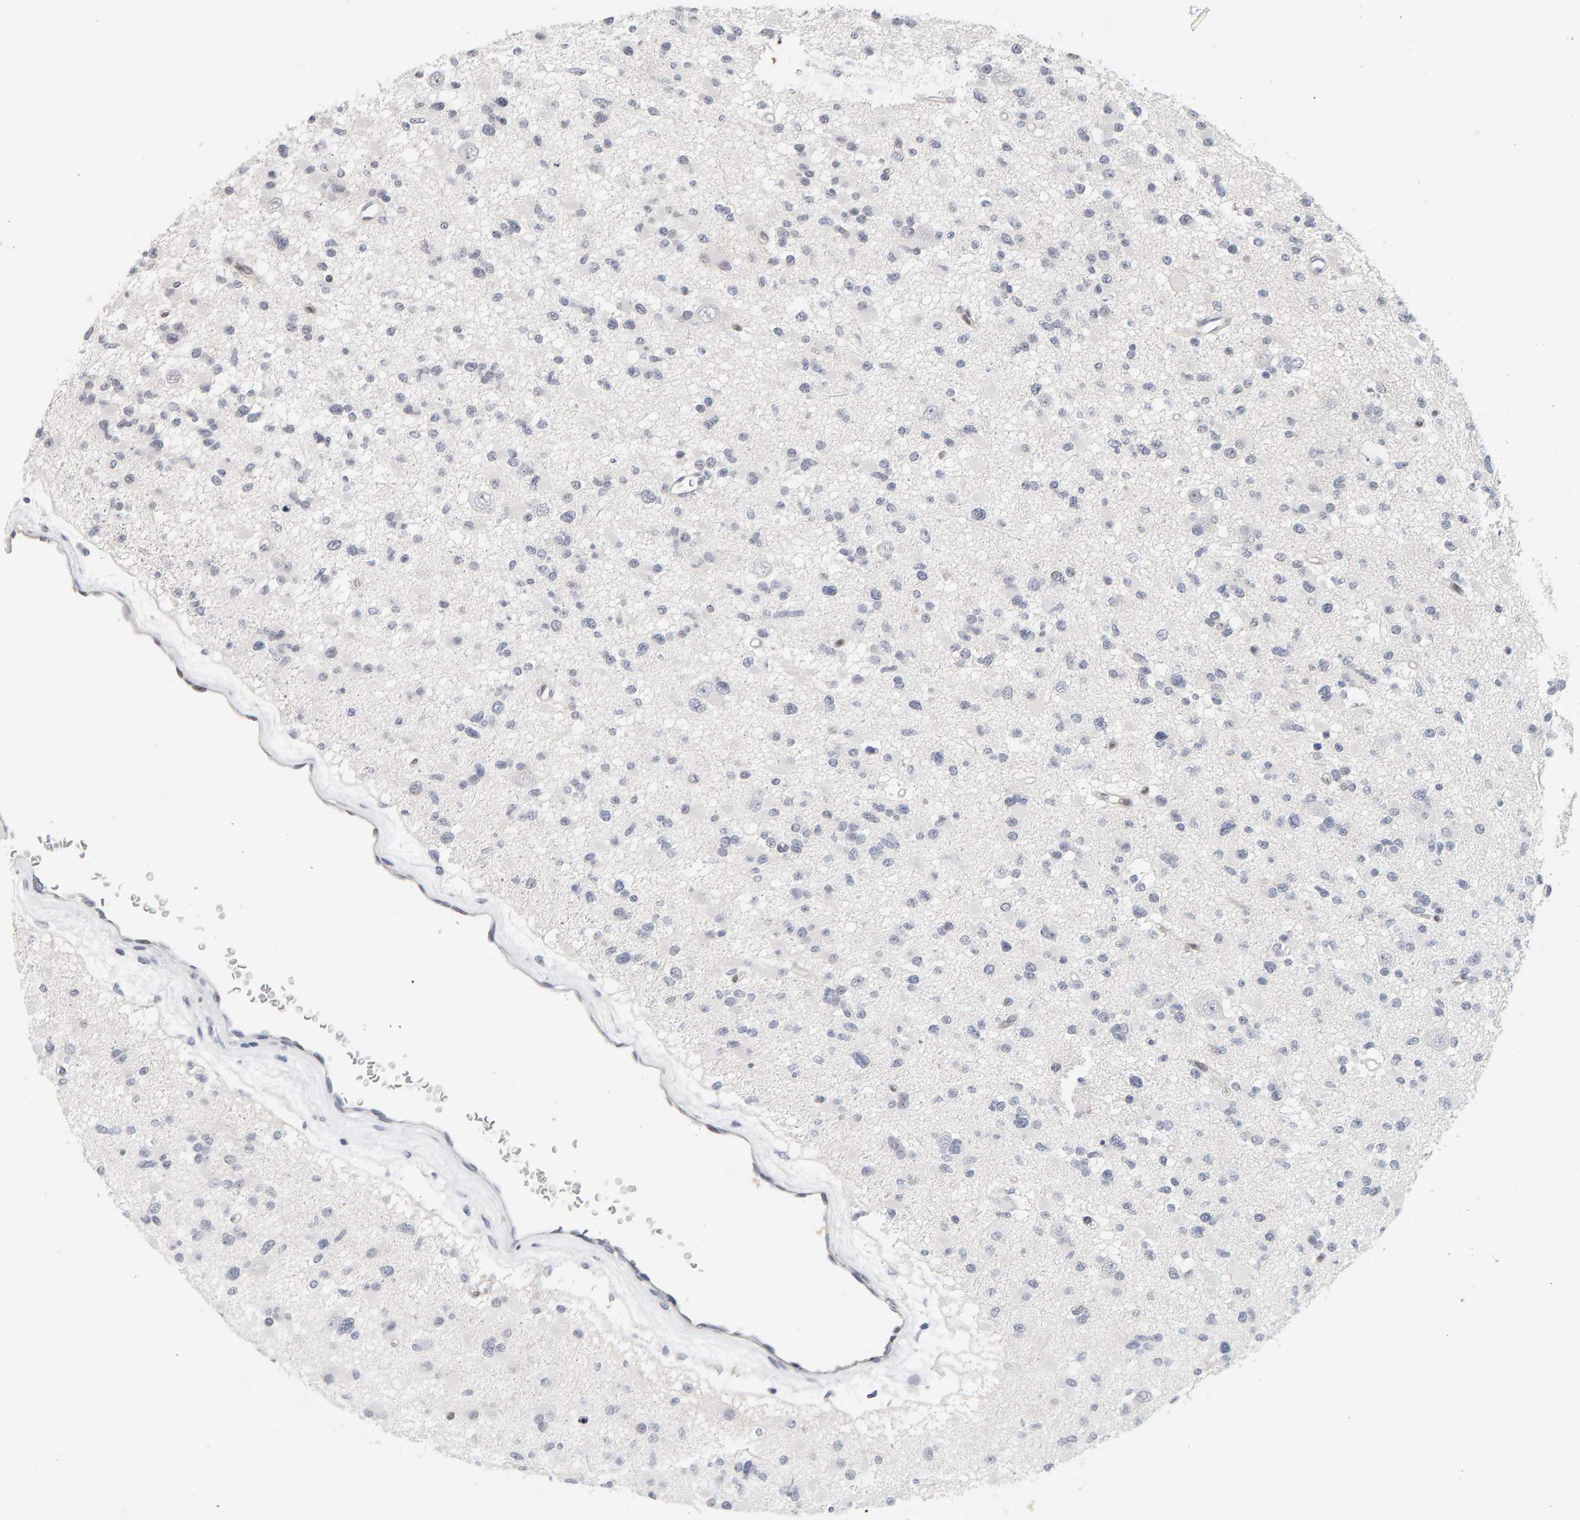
{"staining": {"intensity": "negative", "quantity": "none", "location": "none"}, "tissue": "glioma", "cell_type": "Tumor cells", "image_type": "cancer", "snomed": [{"axis": "morphology", "description": "Glioma, malignant, Low grade"}, {"axis": "topography", "description": "Brain"}], "caption": "A high-resolution micrograph shows immunohistochemistry staining of low-grade glioma (malignant), which displays no significant positivity in tumor cells.", "gene": "HNF4A", "patient": {"sex": "female", "age": 22}}